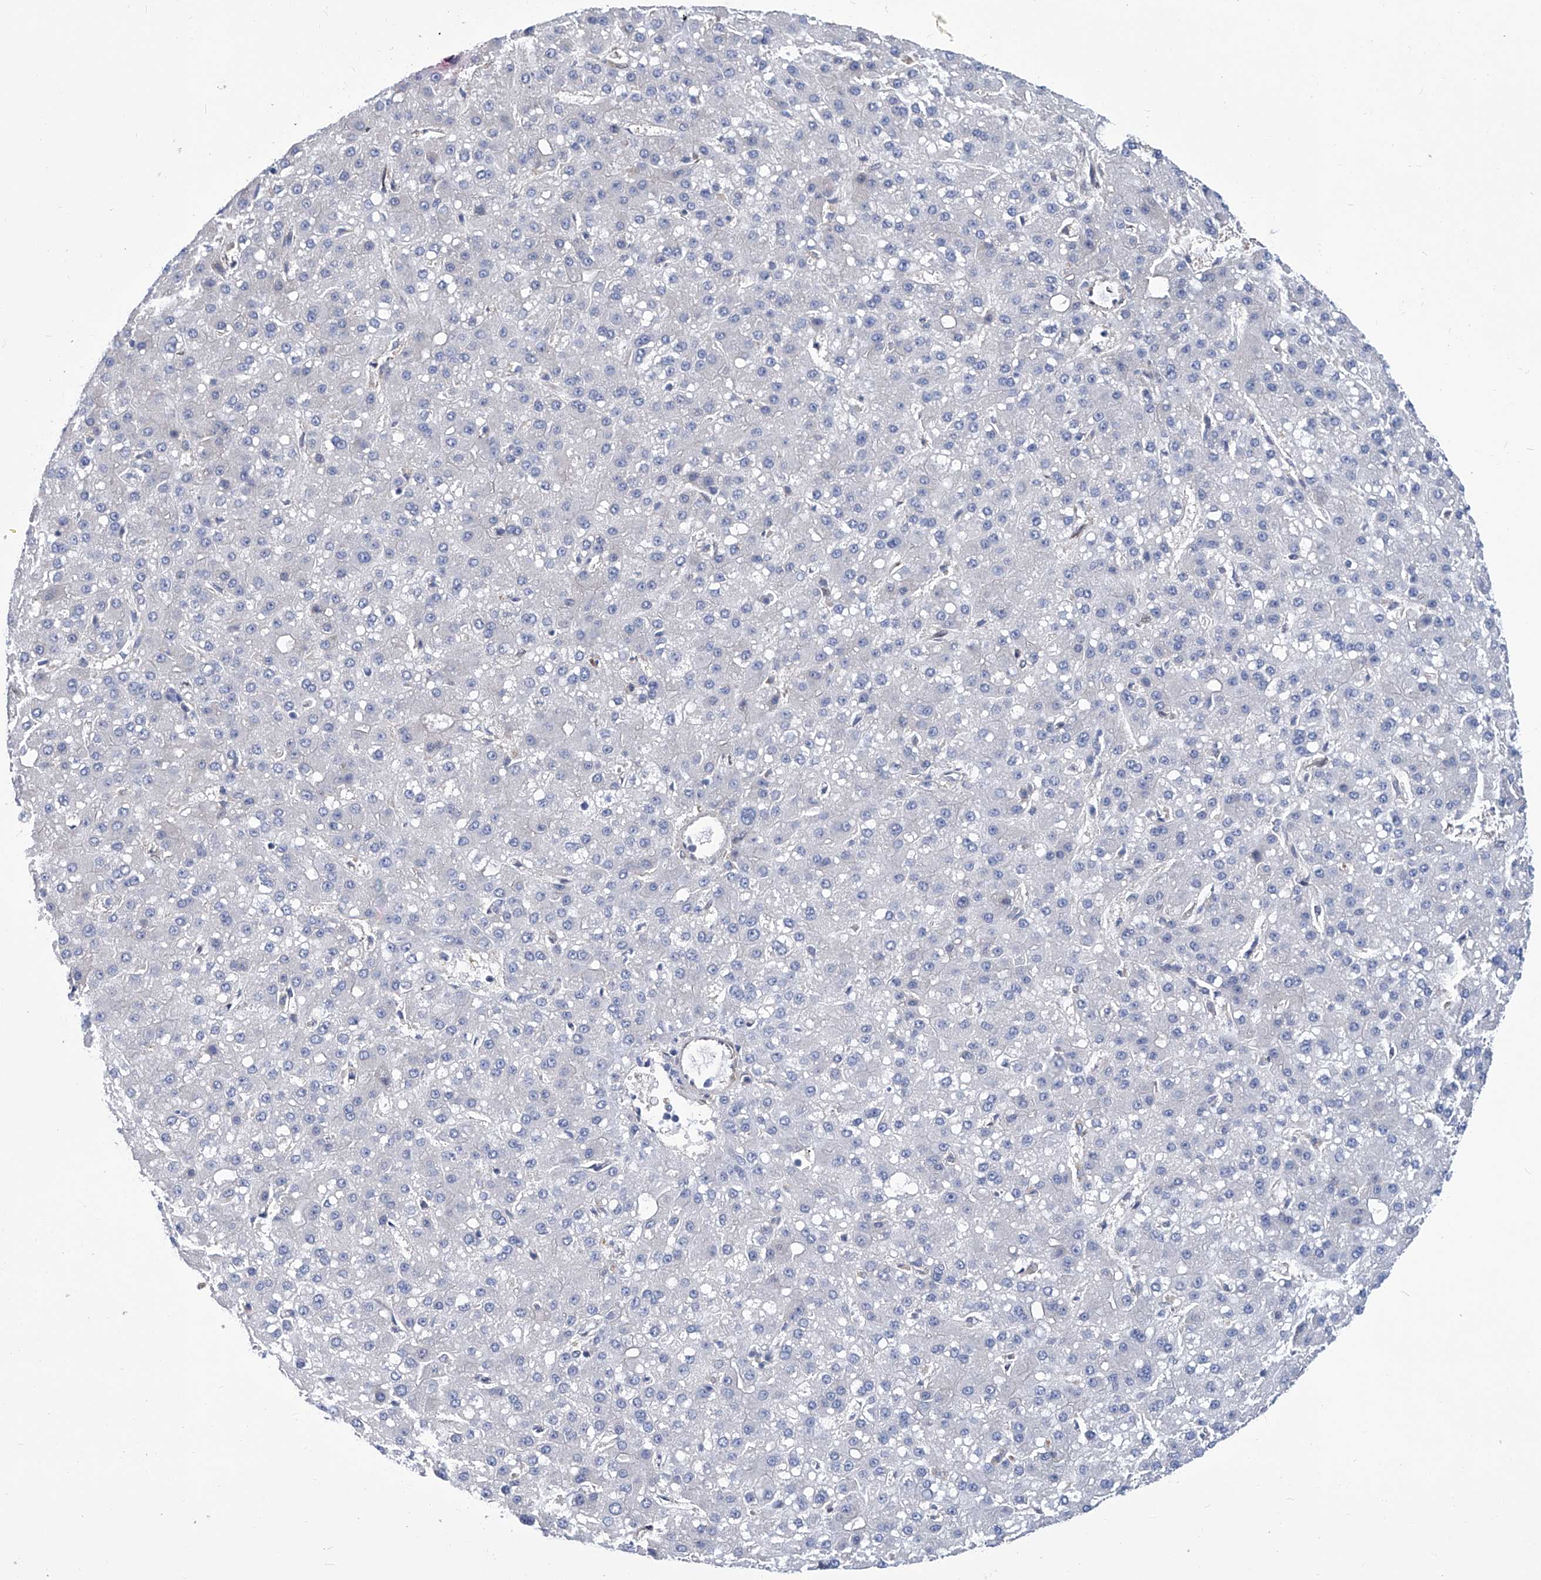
{"staining": {"intensity": "negative", "quantity": "none", "location": "none"}, "tissue": "liver cancer", "cell_type": "Tumor cells", "image_type": "cancer", "snomed": [{"axis": "morphology", "description": "Carcinoma, Hepatocellular, NOS"}, {"axis": "topography", "description": "Liver"}], "caption": "This is a histopathology image of IHC staining of liver hepatocellular carcinoma, which shows no staining in tumor cells.", "gene": "SMS", "patient": {"sex": "male", "age": 67}}